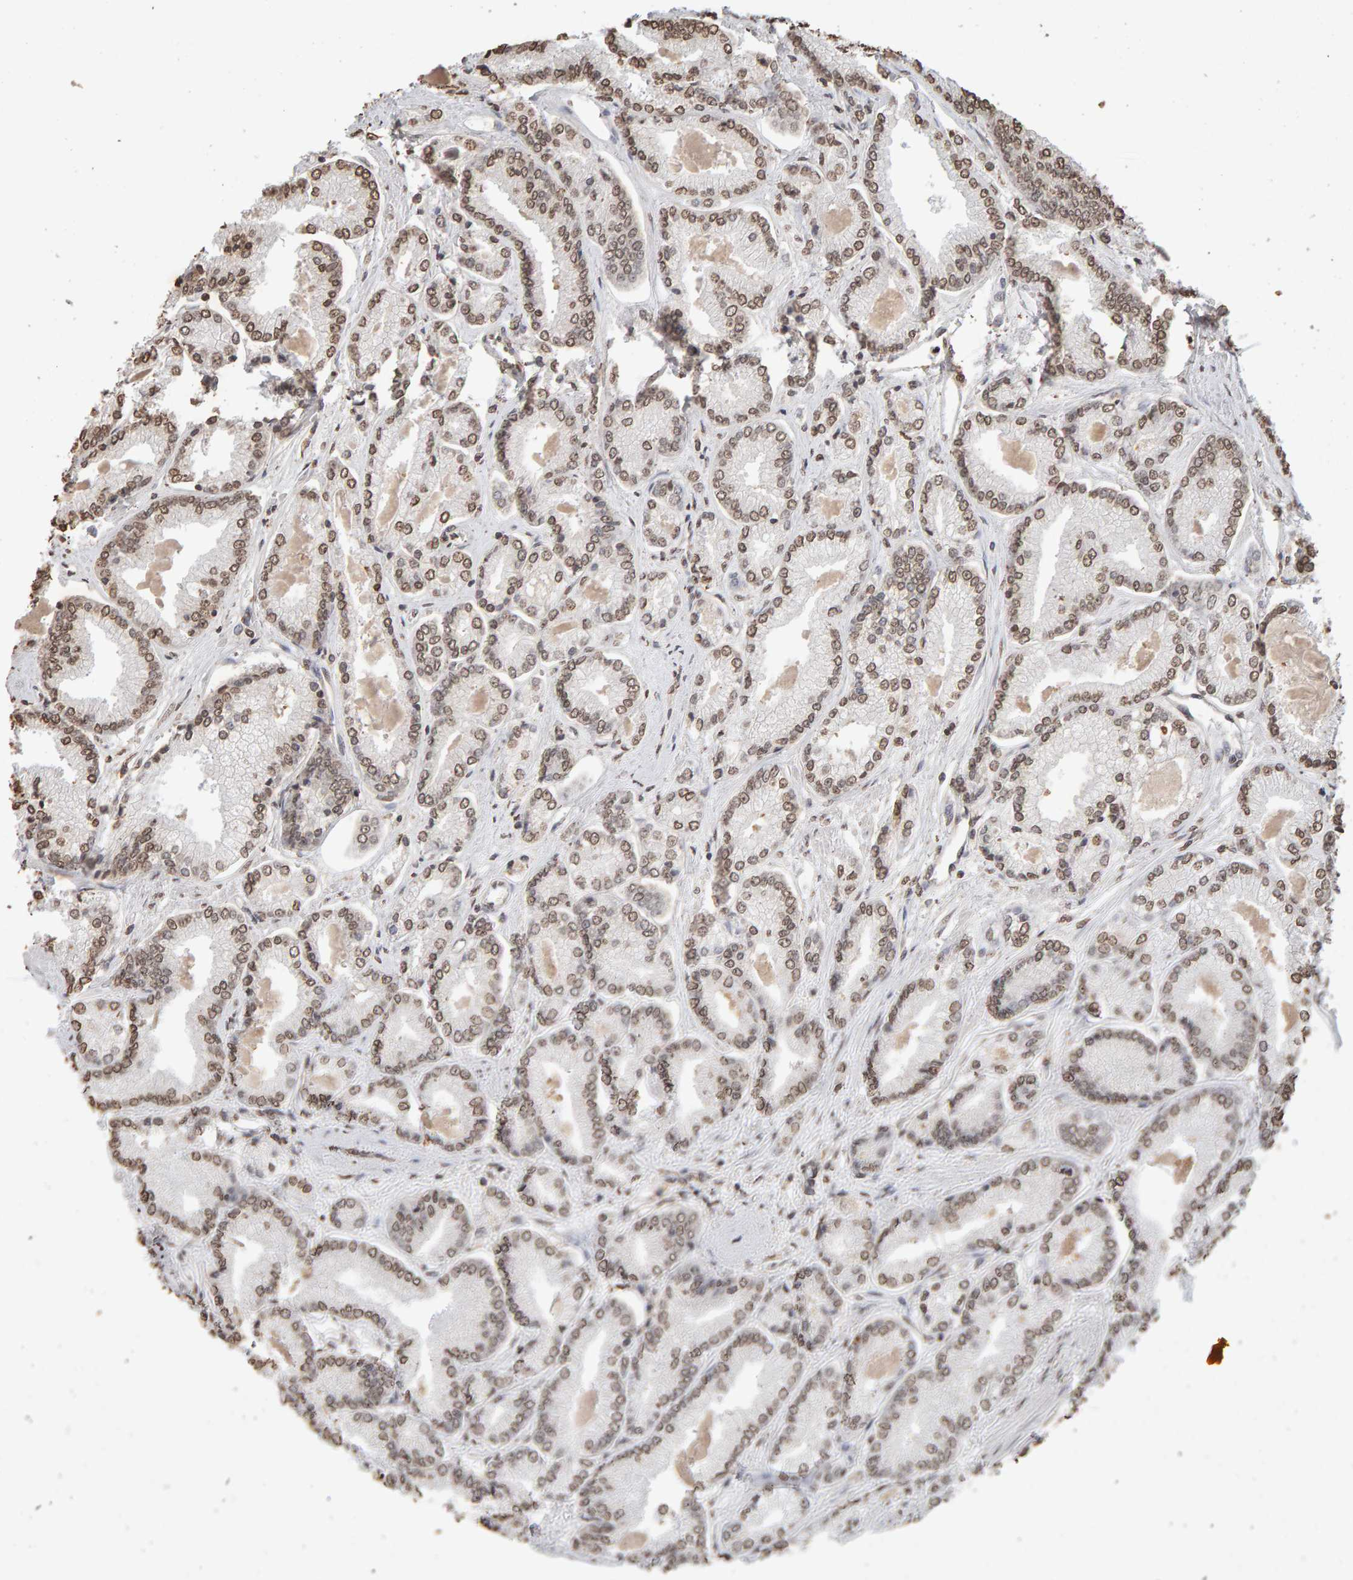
{"staining": {"intensity": "weak", "quantity": ">75%", "location": "nuclear"}, "tissue": "prostate cancer", "cell_type": "Tumor cells", "image_type": "cancer", "snomed": [{"axis": "morphology", "description": "Adenocarcinoma, Low grade"}, {"axis": "topography", "description": "Prostate"}], "caption": "Adenocarcinoma (low-grade) (prostate) stained with a brown dye exhibits weak nuclear positive positivity in approximately >75% of tumor cells.", "gene": "DNAJB5", "patient": {"sex": "male", "age": 52}}